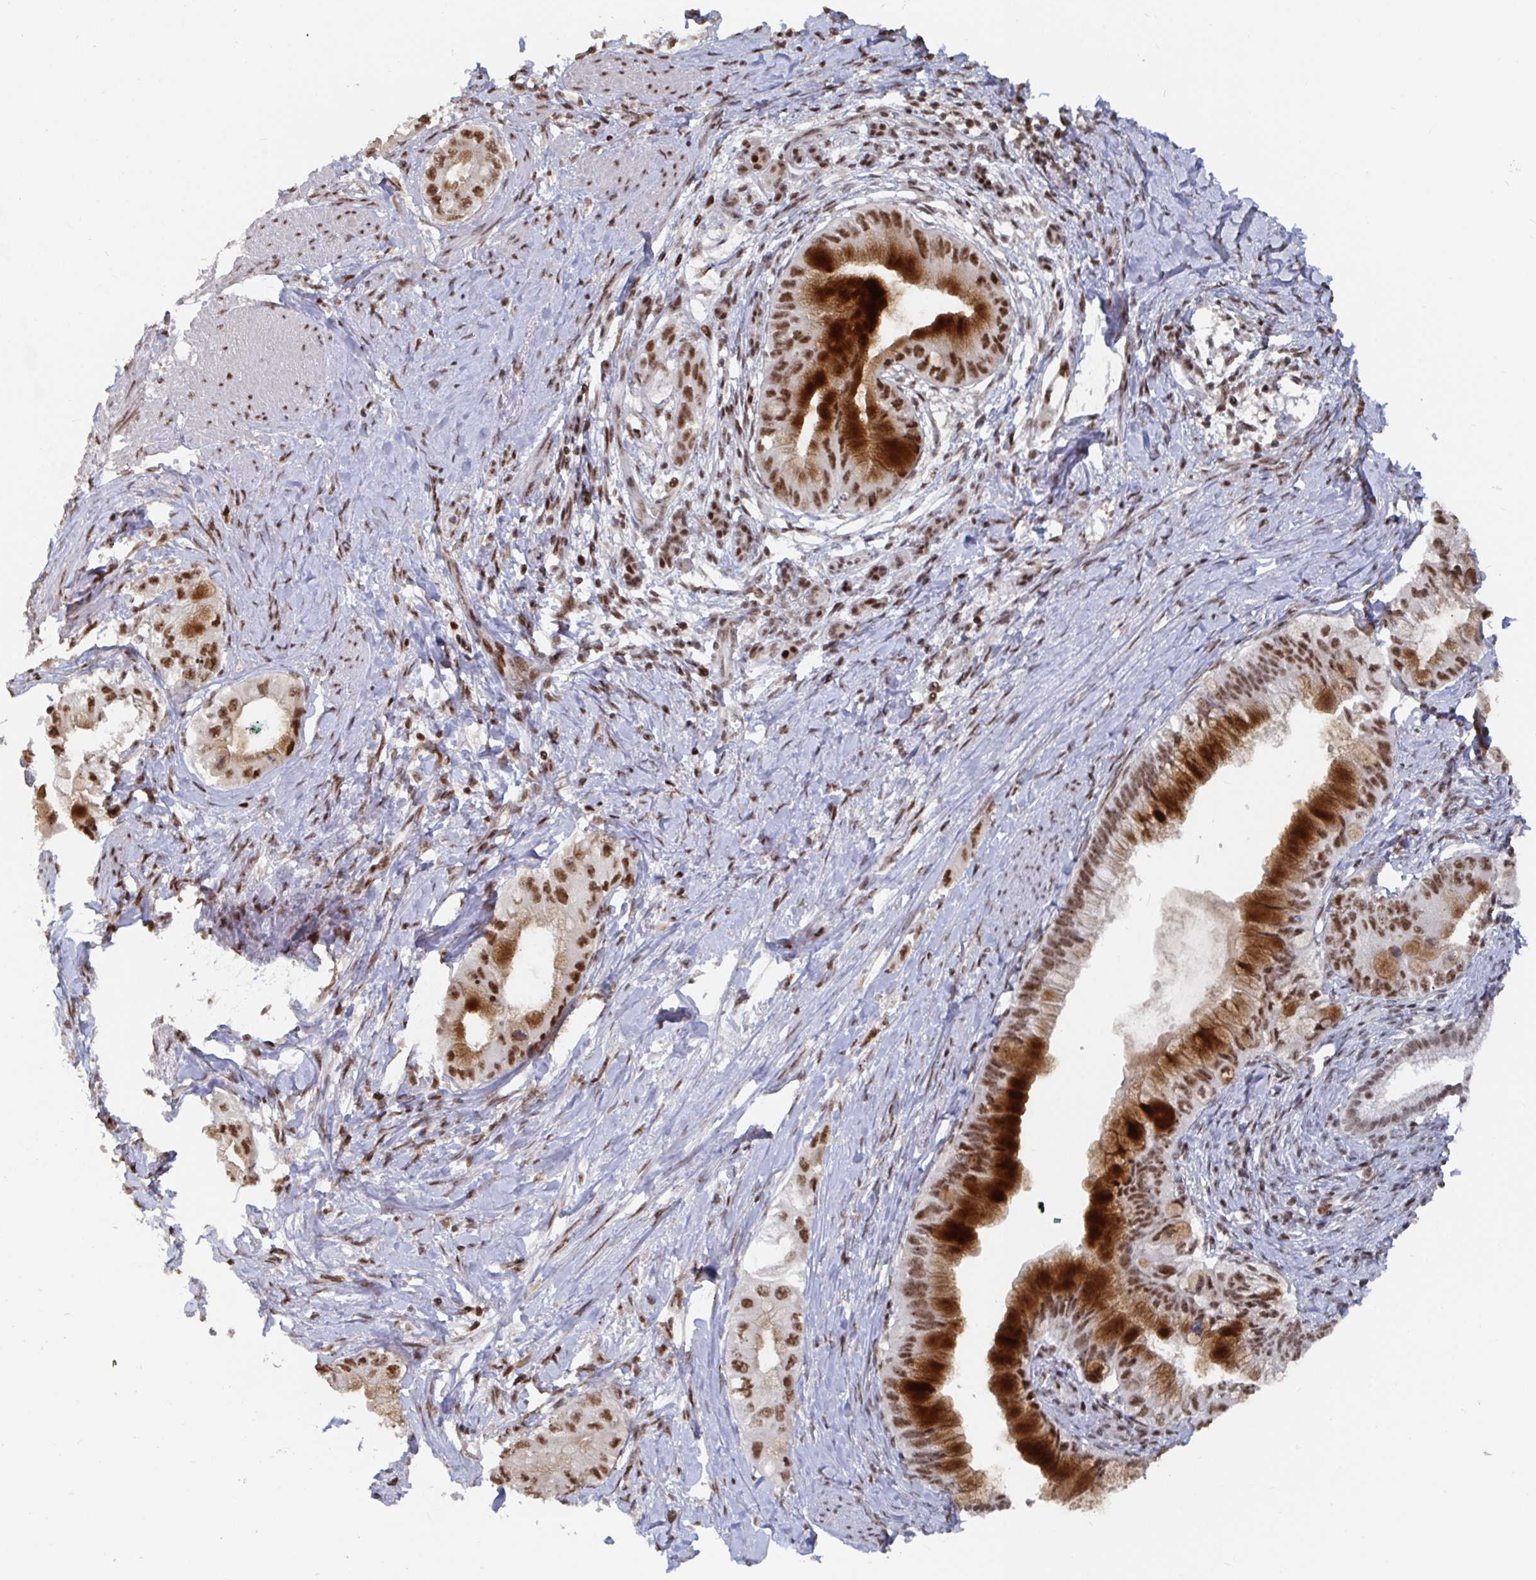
{"staining": {"intensity": "strong", "quantity": ">75%", "location": "nuclear"}, "tissue": "pancreatic cancer", "cell_type": "Tumor cells", "image_type": "cancer", "snomed": [{"axis": "morphology", "description": "Adenocarcinoma, NOS"}, {"axis": "topography", "description": "Pancreas"}], "caption": "Pancreatic cancer (adenocarcinoma) was stained to show a protein in brown. There is high levels of strong nuclear expression in approximately >75% of tumor cells. (brown staining indicates protein expression, while blue staining denotes nuclei).", "gene": "ZDHHC12", "patient": {"sex": "male", "age": 48}}